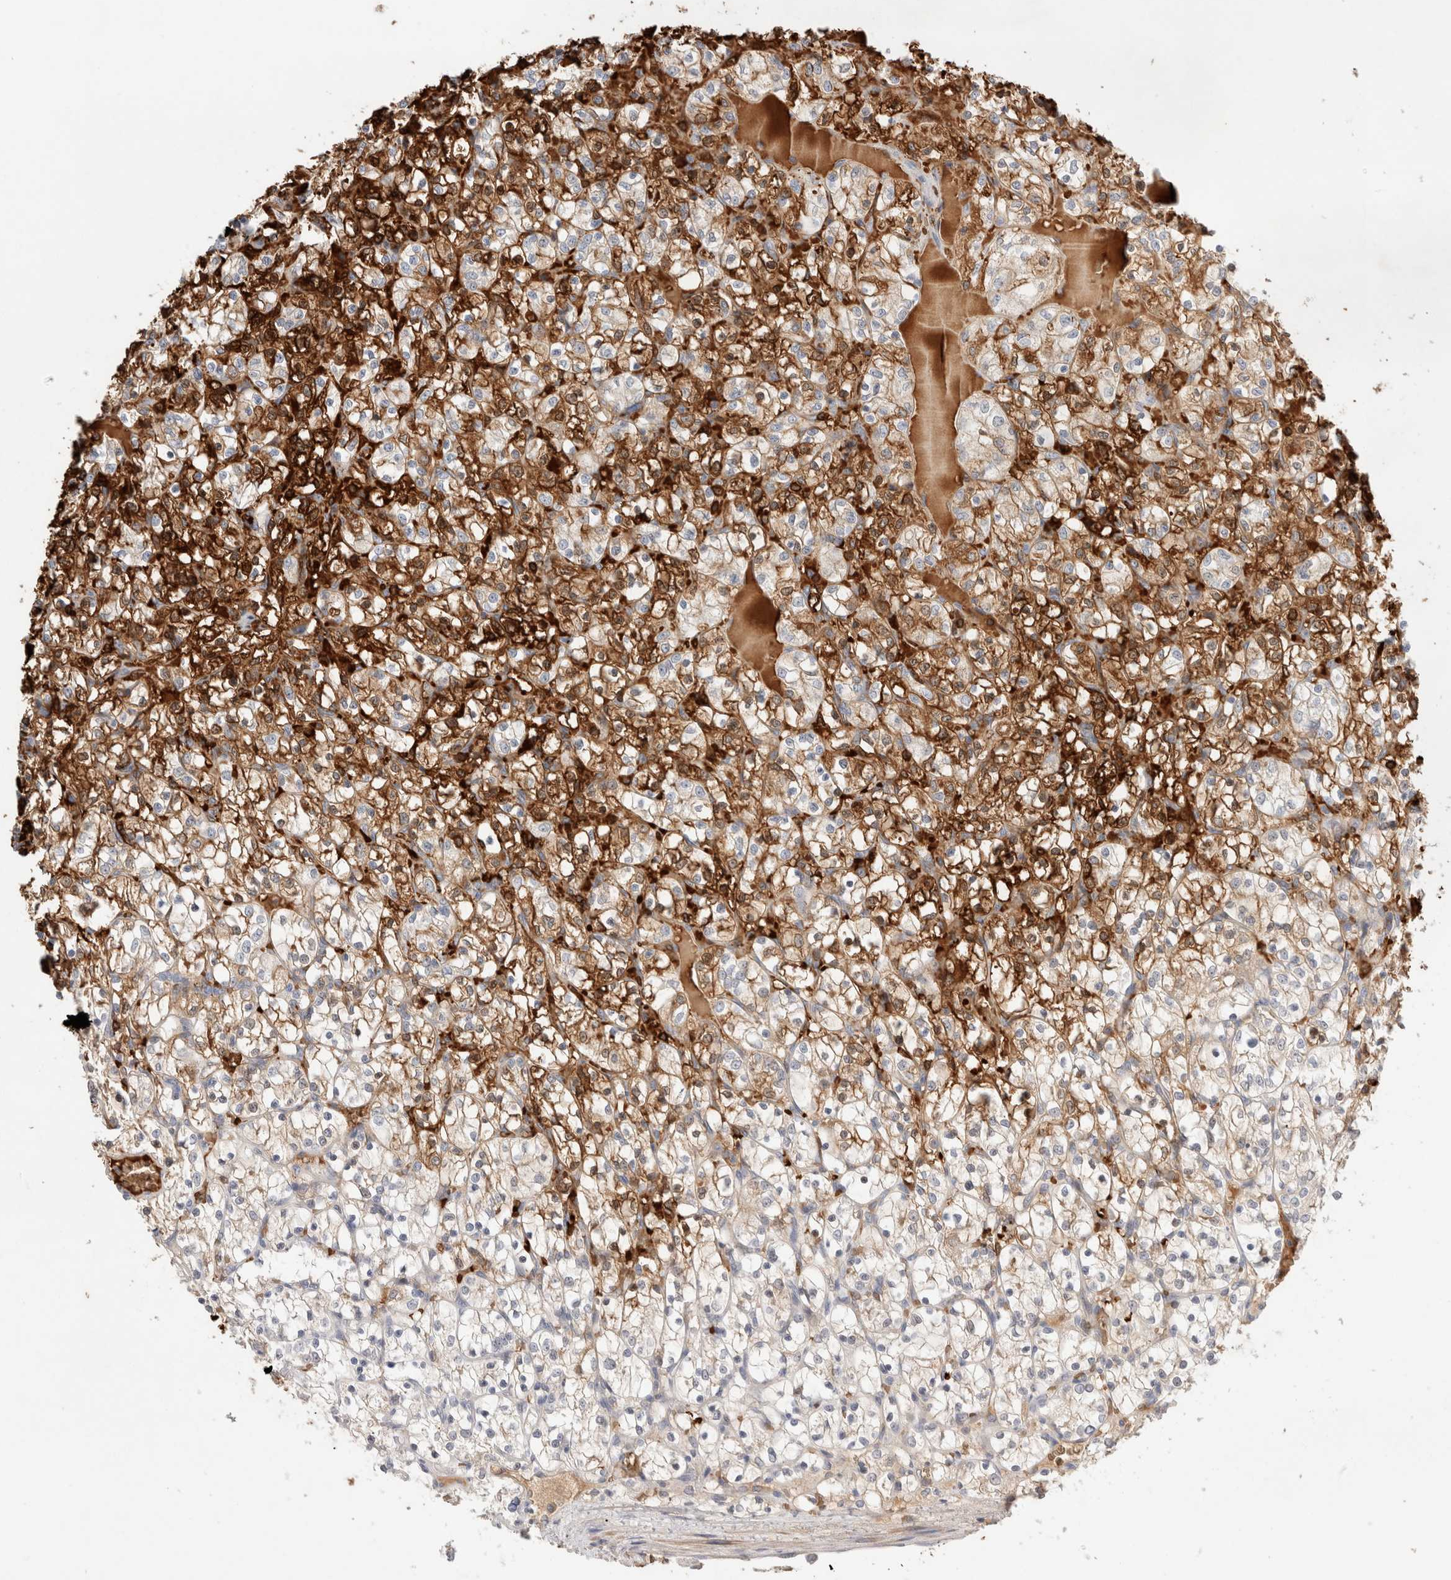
{"staining": {"intensity": "moderate", "quantity": "25%-75%", "location": "cytoplasmic/membranous"}, "tissue": "renal cancer", "cell_type": "Tumor cells", "image_type": "cancer", "snomed": [{"axis": "morphology", "description": "Adenocarcinoma, NOS"}, {"axis": "topography", "description": "Kidney"}], "caption": "Immunohistochemical staining of adenocarcinoma (renal) reveals medium levels of moderate cytoplasmic/membranous protein staining in about 25%-75% of tumor cells.", "gene": "MST1", "patient": {"sex": "female", "age": 69}}